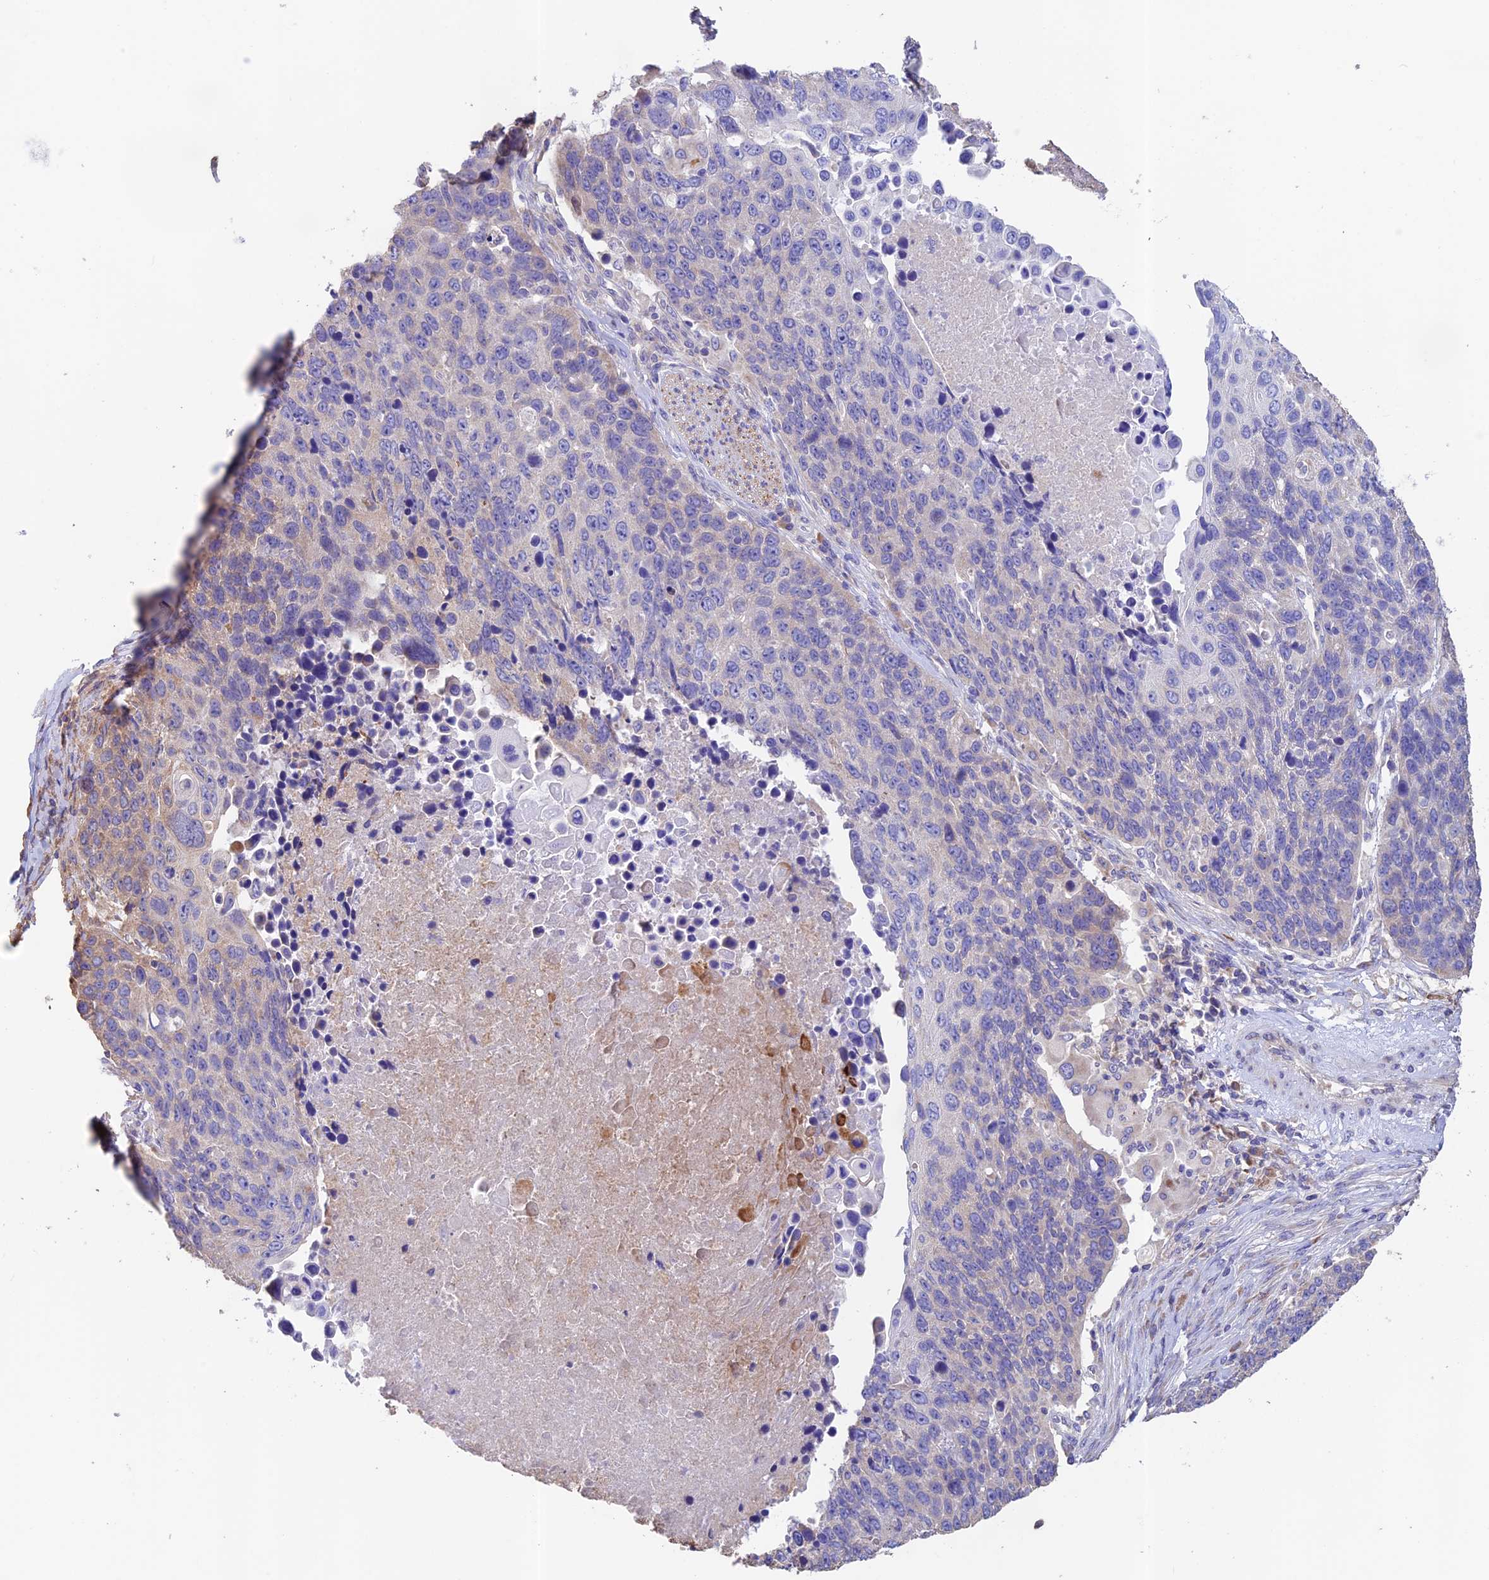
{"staining": {"intensity": "negative", "quantity": "none", "location": "none"}, "tissue": "lung cancer", "cell_type": "Tumor cells", "image_type": "cancer", "snomed": [{"axis": "morphology", "description": "Normal tissue, NOS"}, {"axis": "morphology", "description": "Squamous cell carcinoma, NOS"}, {"axis": "topography", "description": "Lymph node"}, {"axis": "topography", "description": "Lung"}], "caption": "Immunohistochemistry histopathology image of neoplastic tissue: human lung cancer stained with DAB (3,3'-diaminobenzidine) demonstrates no significant protein expression in tumor cells.", "gene": "EMC3", "patient": {"sex": "male", "age": 66}}